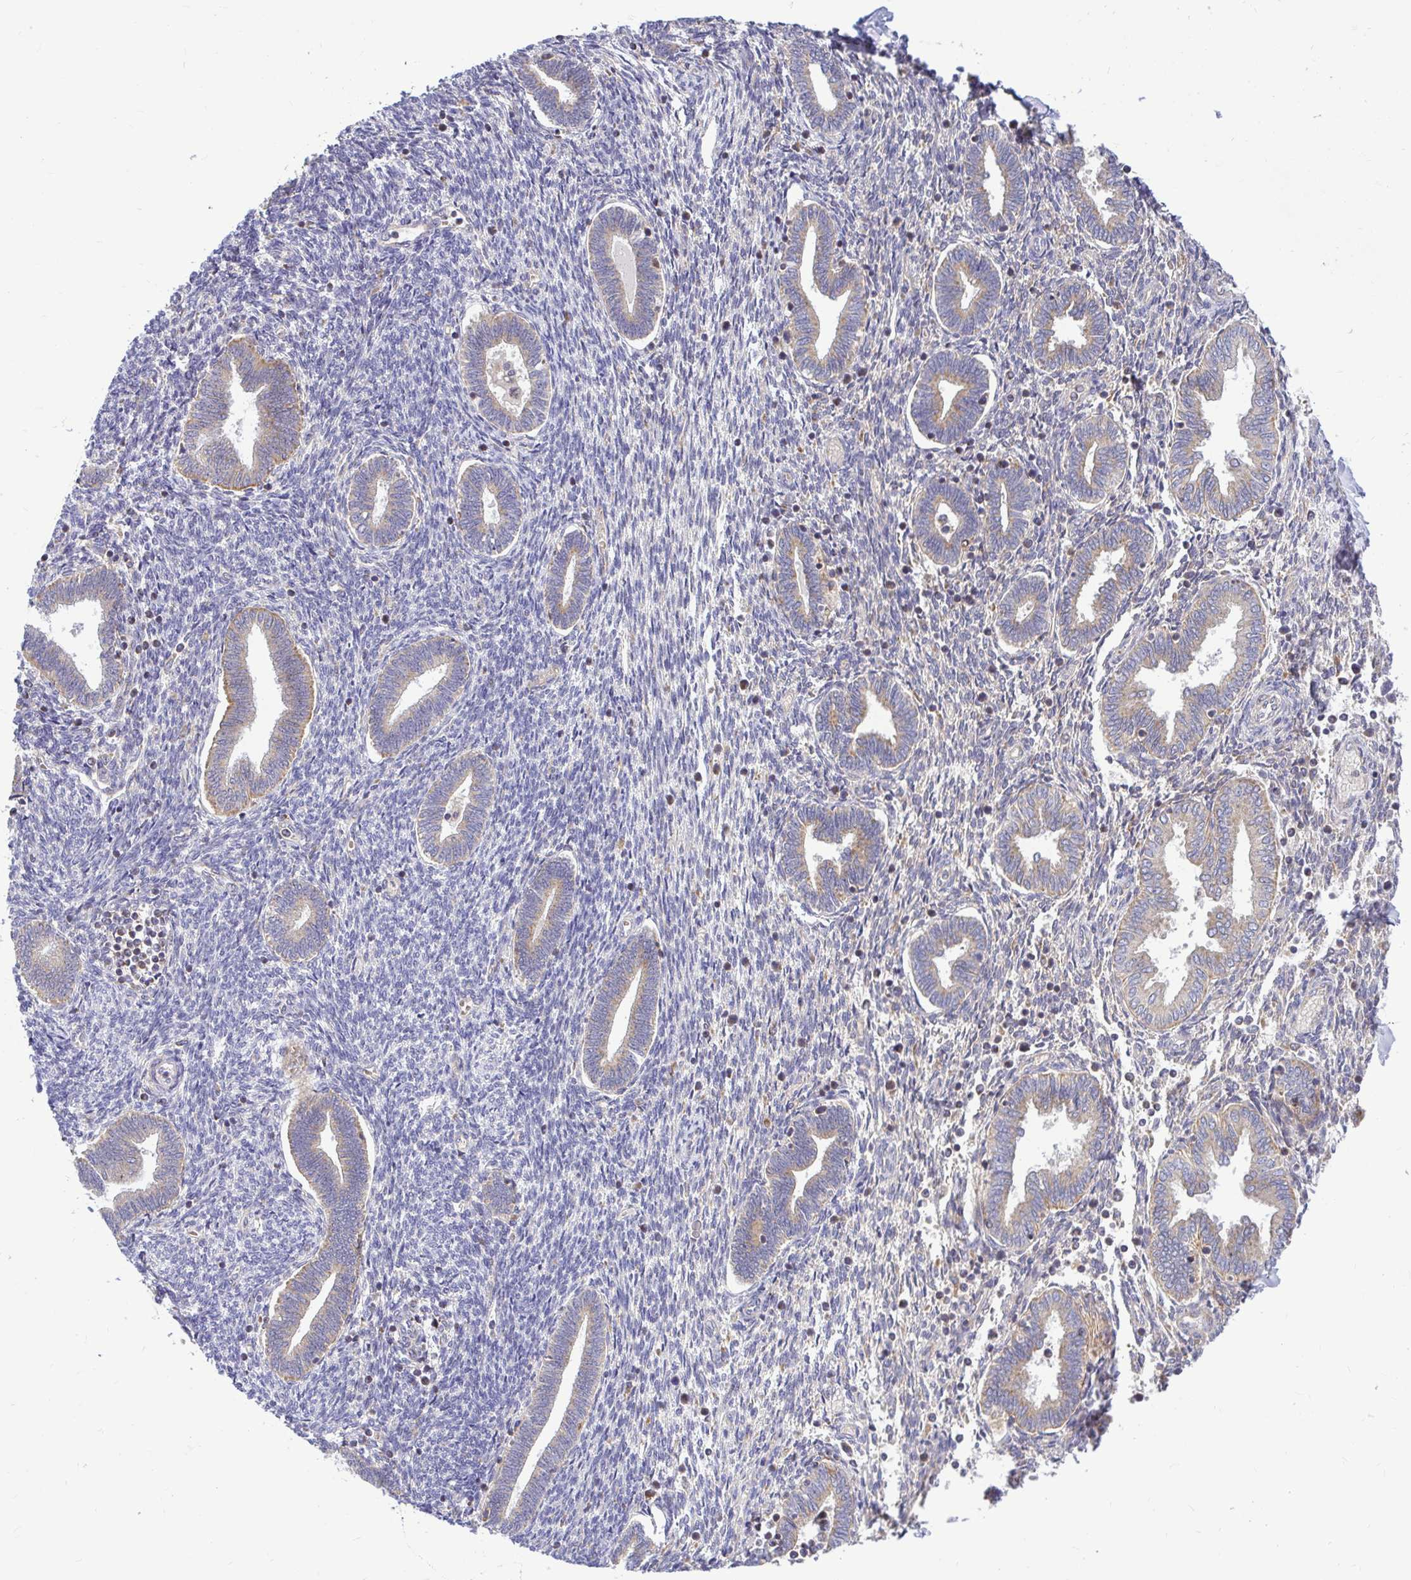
{"staining": {"intensity": "moderate", "quantity": "<25%", "location": "cytoplasmic/membranous"}, "tissue": "endometrium", "cell_type": "Cells in endometrial stroma", "image_type": "normal", "snomed": [{"axis": "morphology", "description": "Normal tissue, NOS"}, {"axis": "topography", "description": "Endometrium"}], "caption": "This micrograph exhibits IHC staining of normal human endometrium, with low moderate cytoplasmic/membranous expression in approximately <25% of cells in endometrial stroma.", "gene": "VTI1B", "patient": {"sex": "female", "age": 42}}